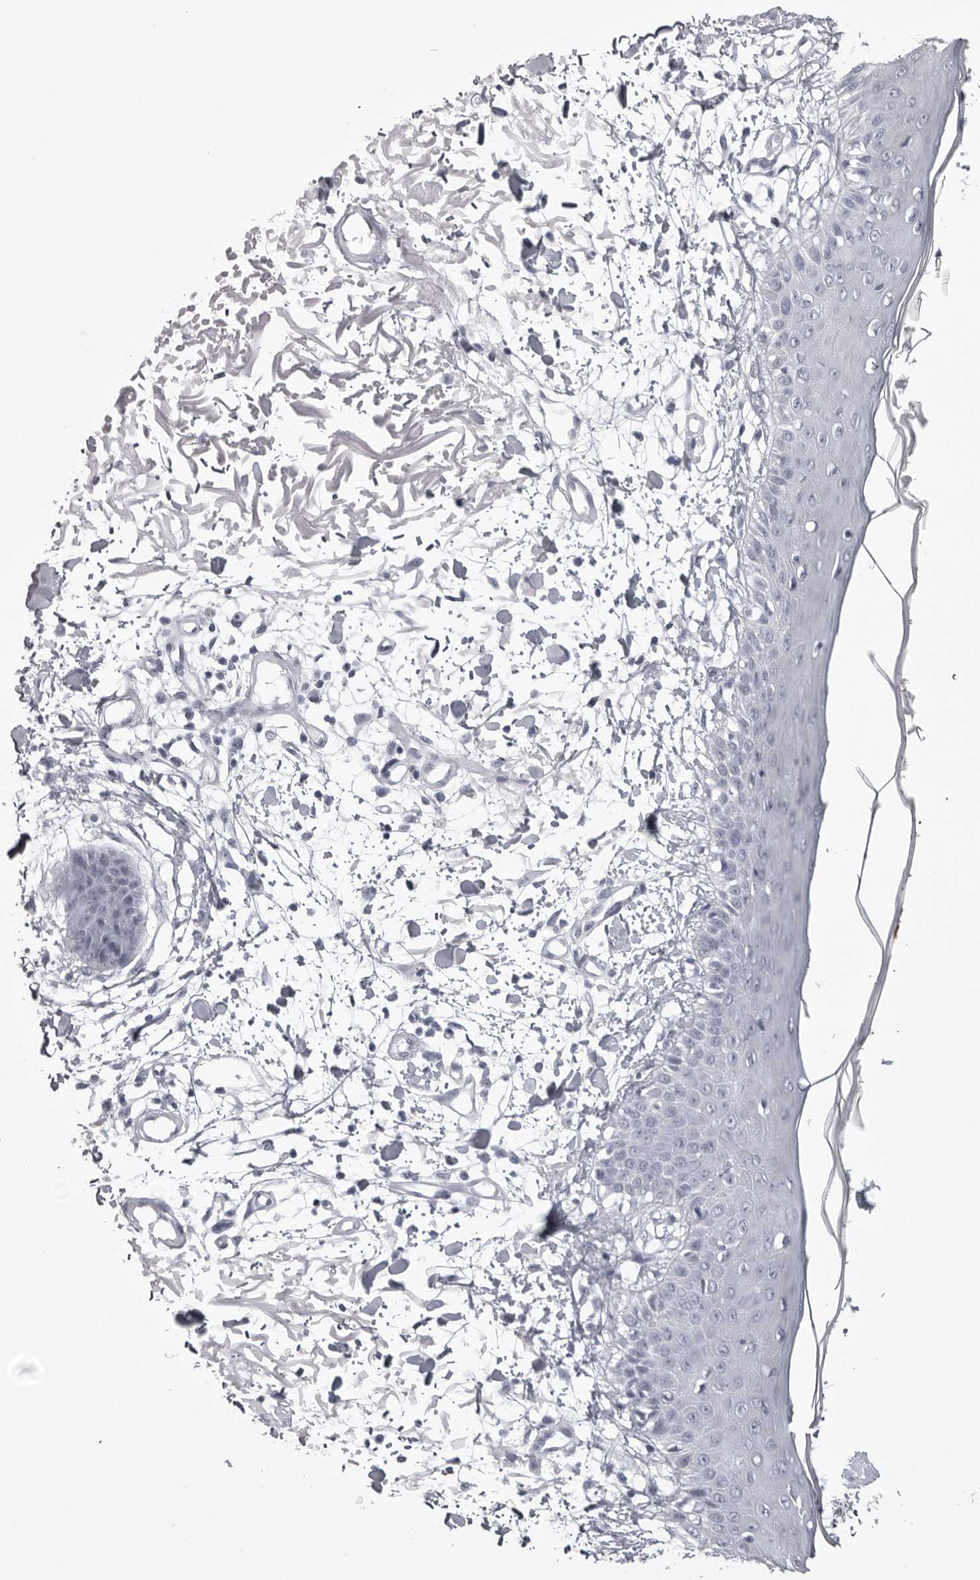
{"staining": {"intensity": "negative", "quantity": "none", "location": "none"}, "tissue": "skin", "cell_type": "Fibroblasts", "image_type": "normal", "snomed": [{"axis": "morphology", "description": "Normal tissue, NOS"}, {"axis": "morphology", "description": "Squamous cell carcinoma, NOS"}, {"axis": "topography", "description": "Skin"}, {"axis": "topography", "description": "Peripheral nerve tissue"}], "caption": "An IHC photomicrograph of normal skin is shown. There is no staining in fibroblasts of skin.", "gene": "UROD", "patient": {"sex": "male", "age": 83}}